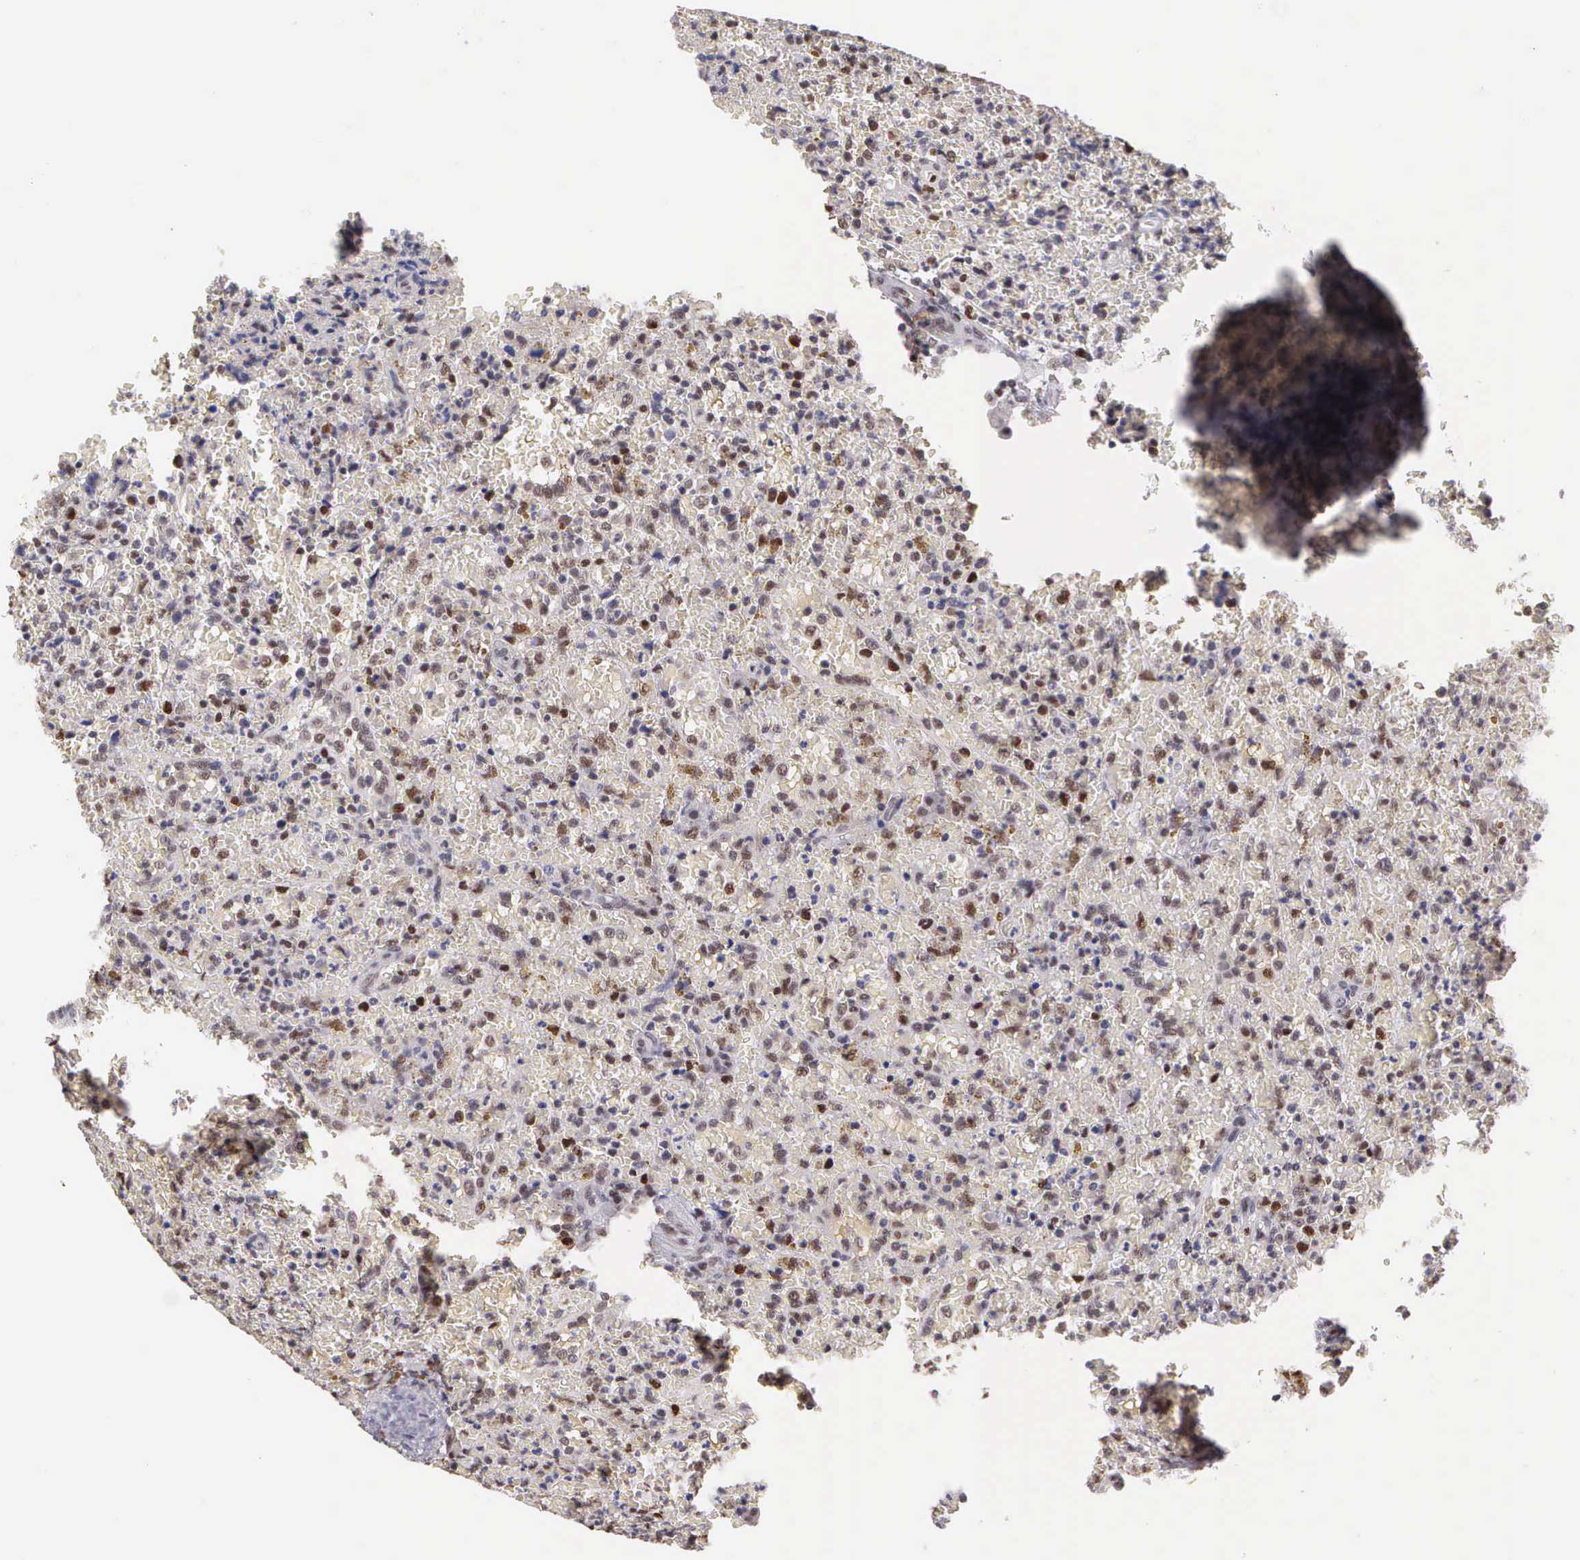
{"staining": {"intensity": "moderate", "quantity": ">75%", "location": "nuclear"}, "tissue": "lymphoma", "cell_type": "Tumor cells", "image_type": "cancer", "snomed": [{"axis": "morphology", "description": "Malignant lymphoma, non-Hodgkin's type, High grade"}, {"axis": "topography", "description": "Spleen"}, {"axis": "topography", "description": "Lymph node"}], "caption": "Brown immunohistochemical staining in lymphoma demonstrates moderate nuclear positivity in about >75% of tumor cells.", "gene": "UBR7", "patient": {"sex": "female", "age": 70}}